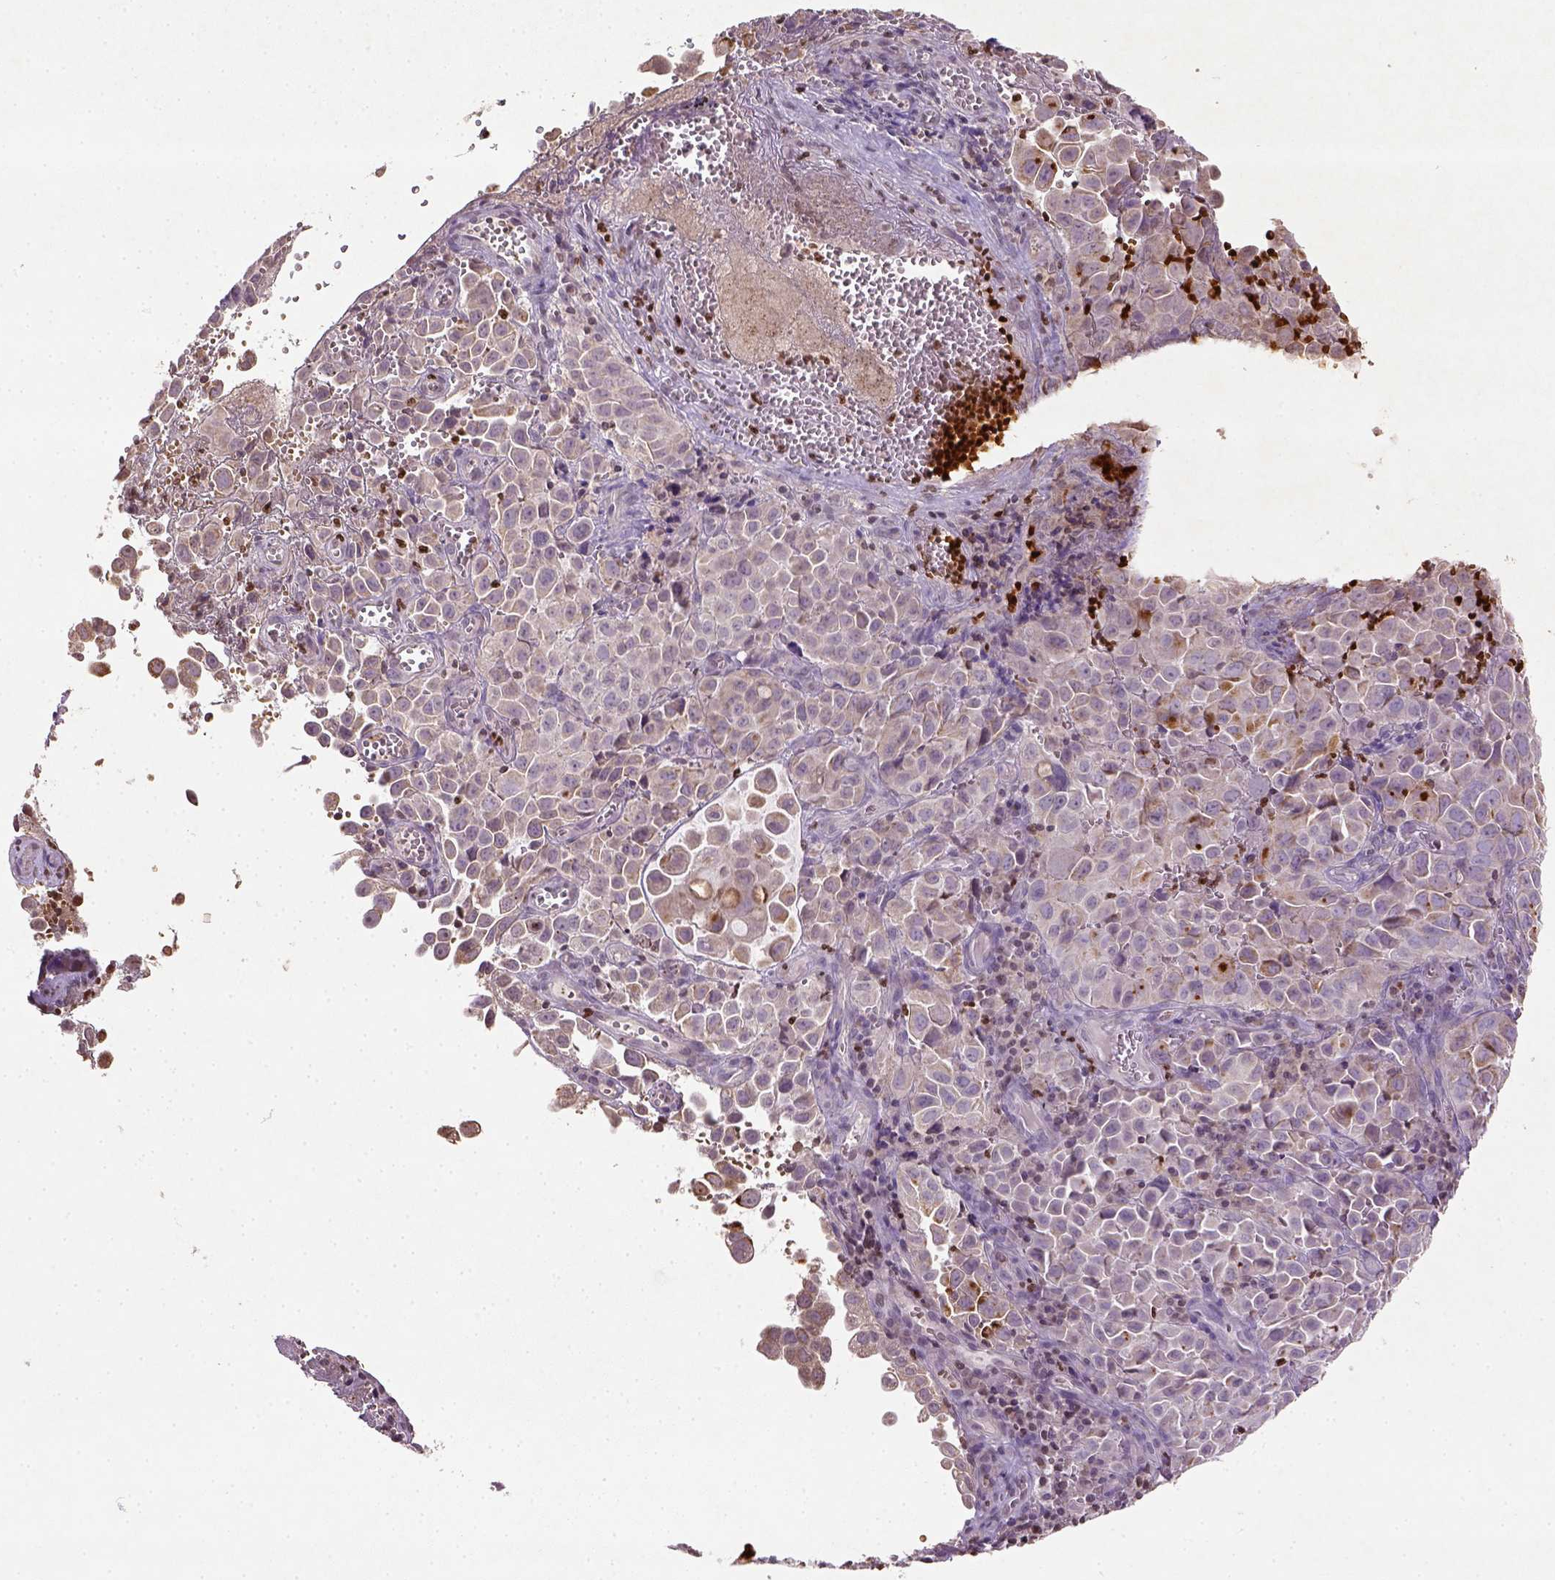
{"staining": {"intensity": "weak", "quantity": "<25%", "location": "cytoplasmic/membranous"}, "tissue": "cervical cancer", "cell_type": "Tumor cells", "image_type": "cancer", "snomed": [{"axis": "morphology", "description": "Squamous cell carcinoma, NOS"}, {"axis": "topography", "description": "Cervix"}], "caption": "A high-resolution micrograph shows immunohistochemistry staining of cervical cancer (squamous cell carcinoma), which displays no significant staining in tumor cells. (IHC, brightfield microscopy, high magnification).", "gene": "NUDT3", "patient": {"sex": "female", "age": 55}}